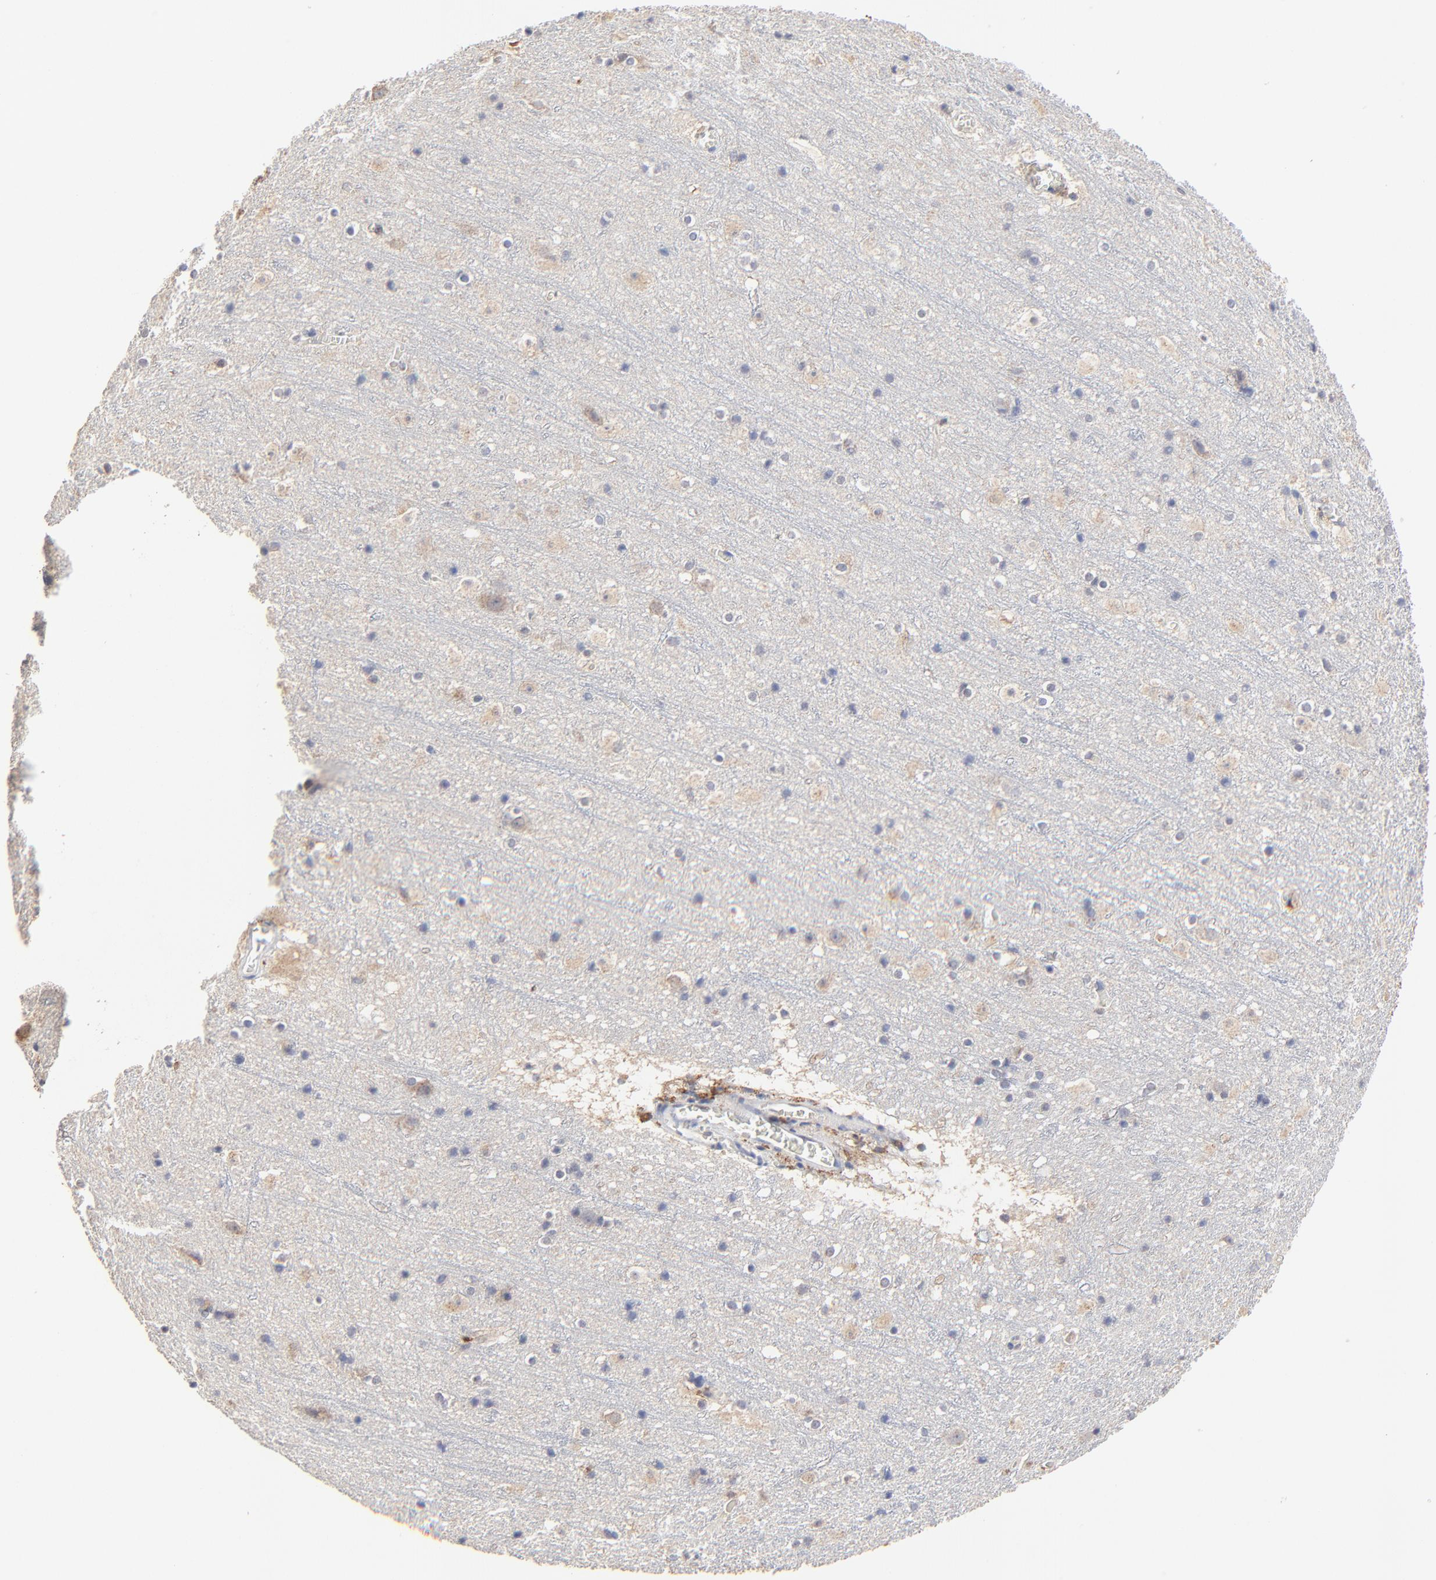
{"staining": {"intensity": "negative", "quantity": "none", "location": "none"}, "tissue": "cerebral cortex", "cell_type": "Endothelial cells", "image_type": "normal", "snomed": [{"axis": "morphology", "description": "Normal tissue, NOS"}, {"axis": "topography", "description": "Cerebral cortex"}], "caption": "Immunohistochemistry (IHC) of benign human cerebral cortex reveals no expression in endothelial cells.", "gene": "LGALS3", "patient": {"sex": "male", "age": 45}}